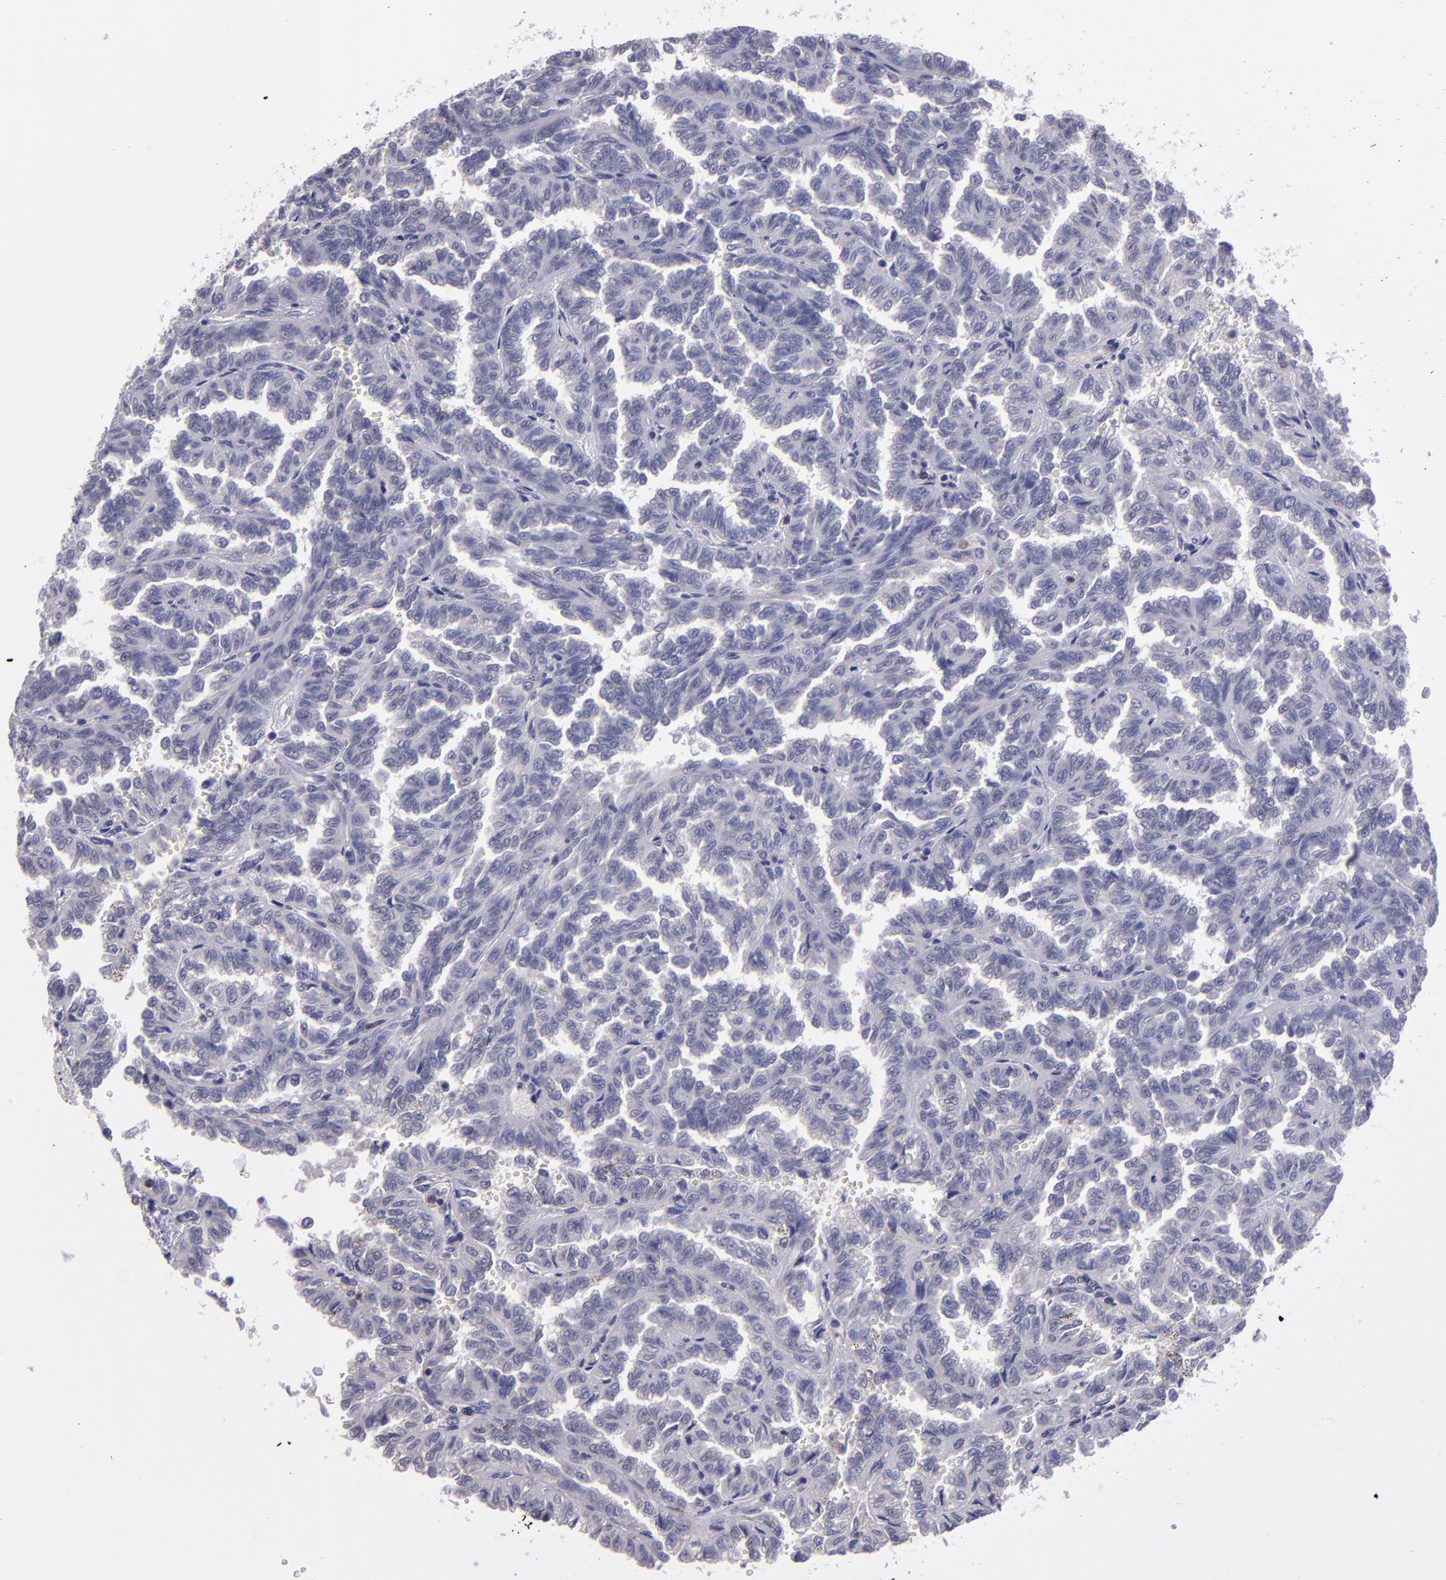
{"staining": {"intensity": "negative", "quantity": "none", "location": "none"}, "tissue": "renal cancer", "cell_type": "Tumor cells", "image_type": "cancer", "snomed": [{"axis": "morphology", "description": "Inflammation, NOS"}, {"axis": "morphology", "description": "Adenocarcinoma, NOS"}, {"axis": "topography", "description": "Kidney"}], "caption": "There is no significant staining in tumor cells of adenocarcinoma (renal).", "gene": "CEBPE", "patient": {"sex": "male", "age": 68}}